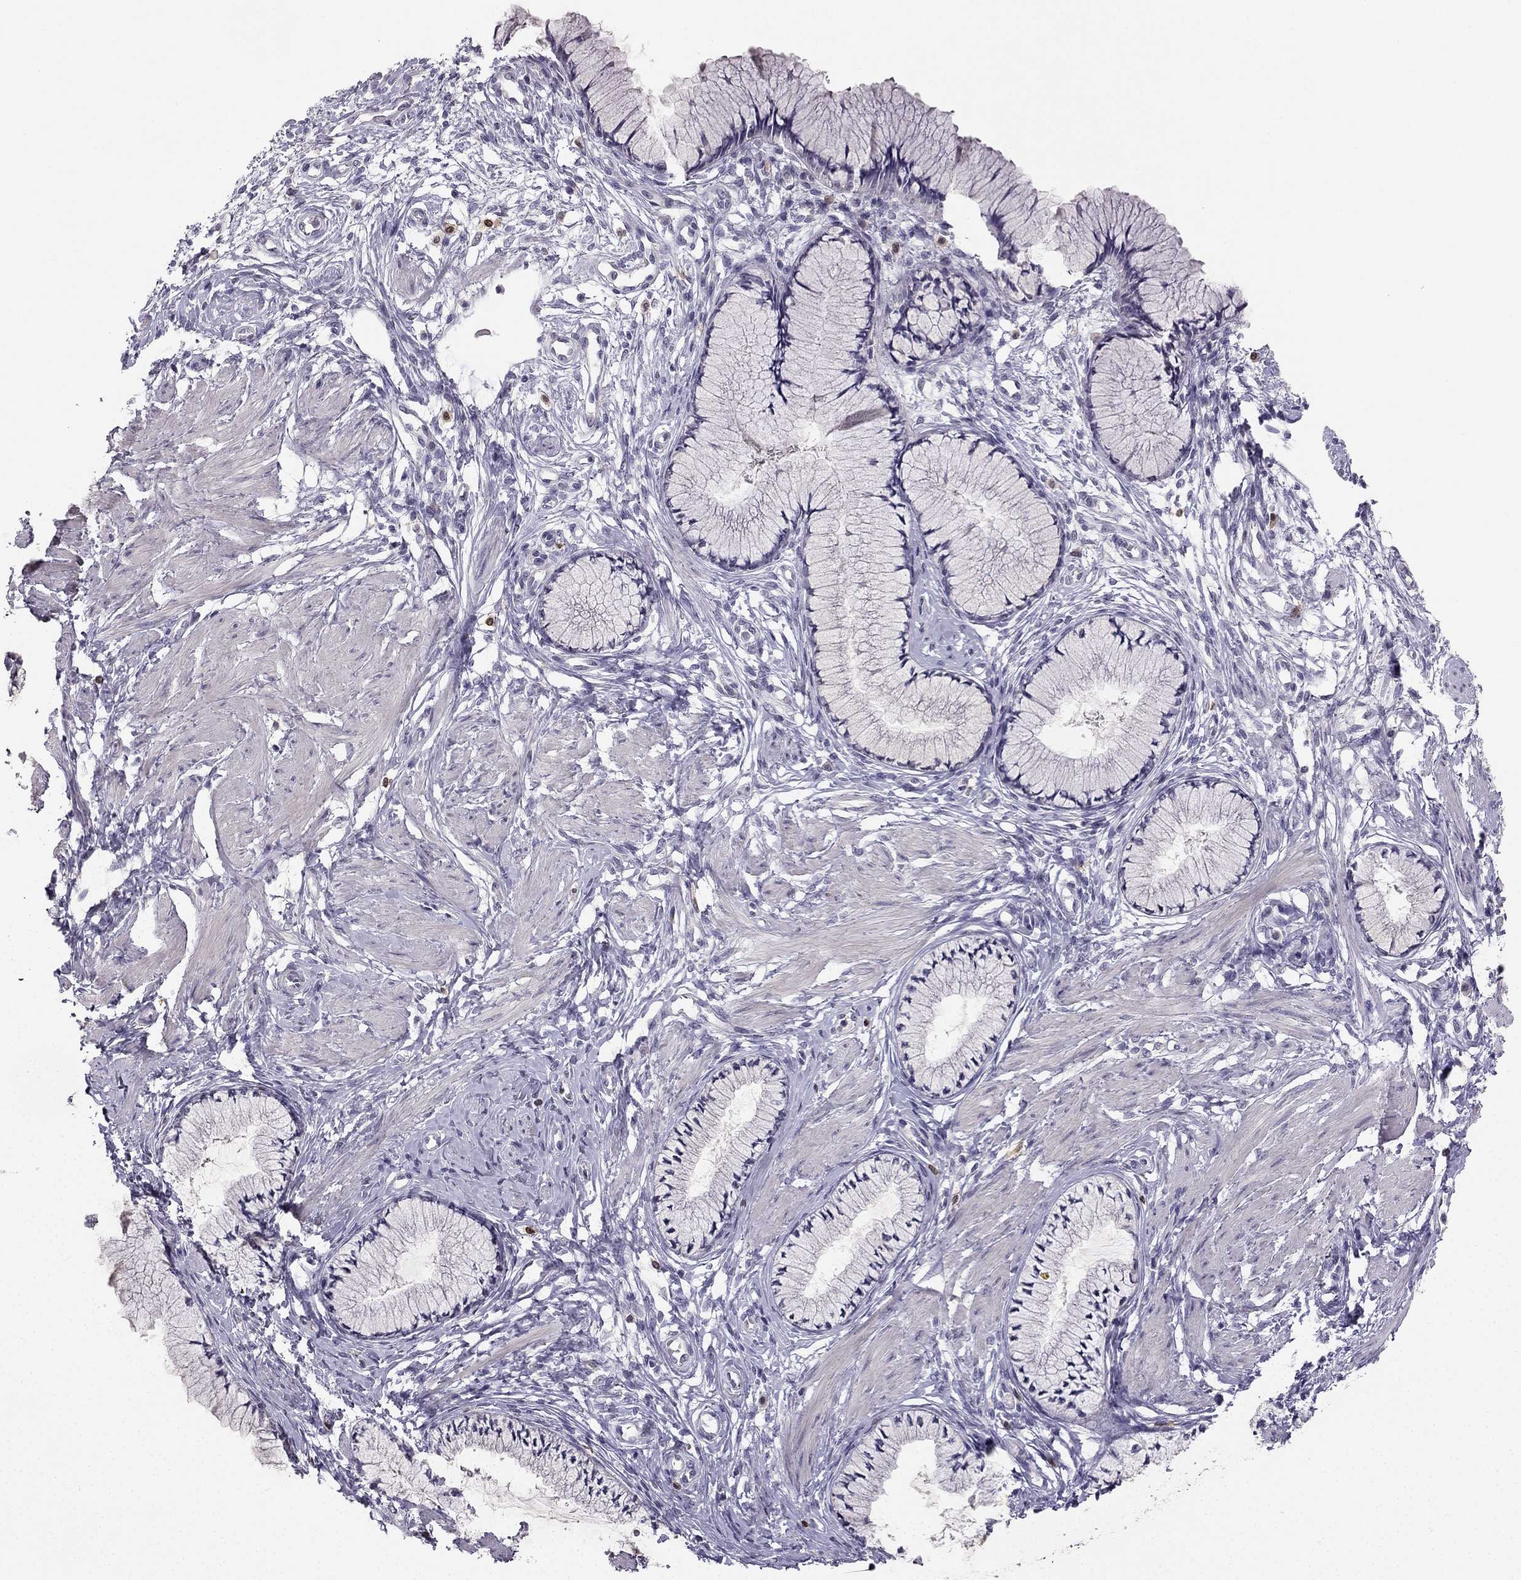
{"staining": {"intensity": "negative", "quantity": "none", "location": "none"}, "tissue": "cervix", "cell_type": "Glandular cells", "image_type": "normal", "snomed": [{"axis": "morphology", "description": "Normal tissue, NOS"}, {"axis": "topography", "description": "Cervix"}], "caption": "The image shows no staining of glandular cells in normal cervix. Nuclei are stained in blue.", "gene": "CALB2", "patient": {"sex": "female", "age": 37}}